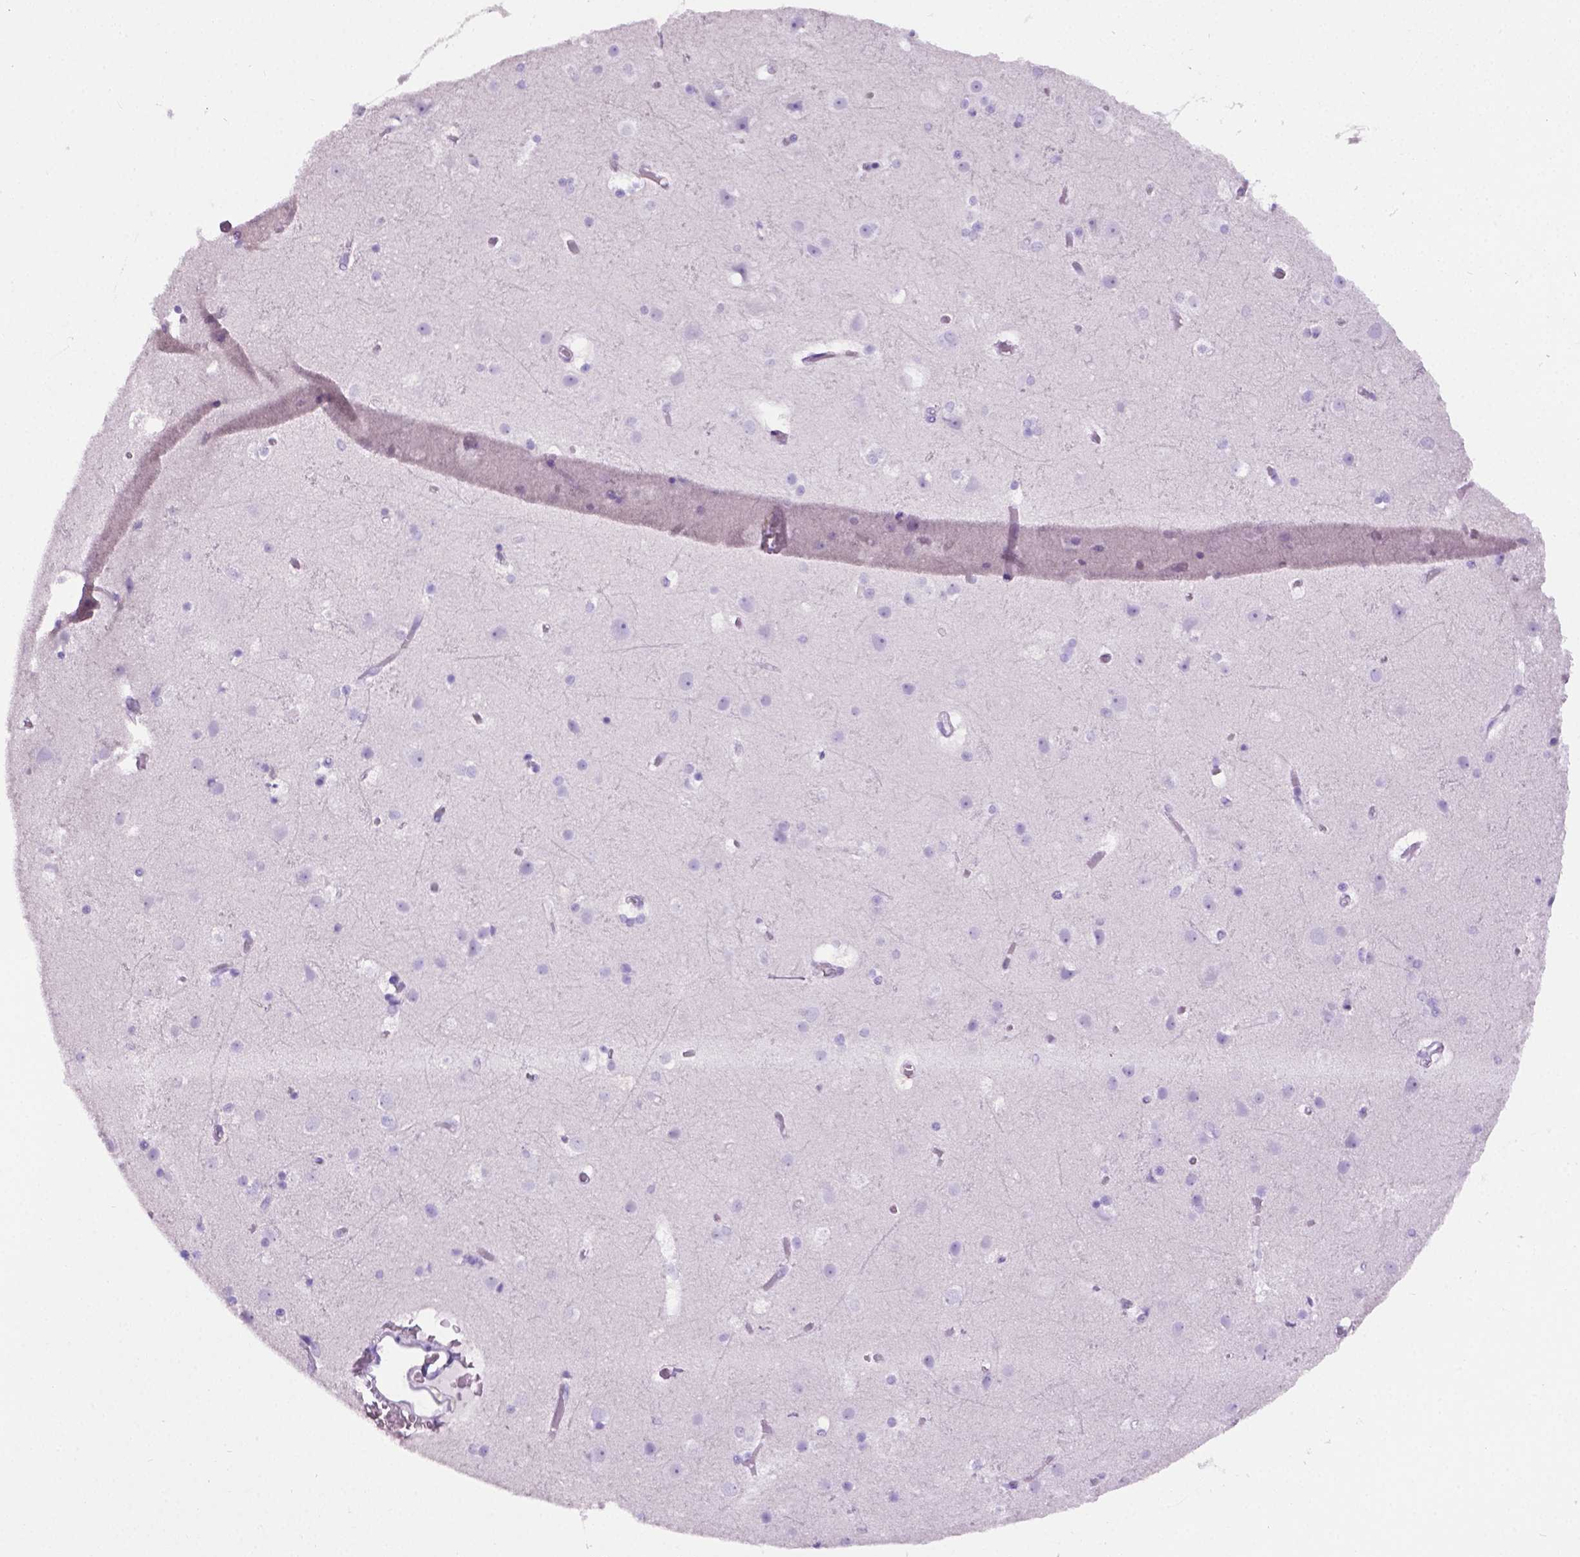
{"staining": {"intensity": "negative", "quantity": "none", "location": "none"}, "tissue": "cerebral cortex", "cell_type": "Endothelial cells", "image_type": "normal", "snomed": [{"axis": "morphology", "description": "Normal tissue, NOS"}, {"axis": "topography", "description": "Cerebral cortex"}], "caption": "Human cerebral cortex stained for a protein using IHC reveals no positivity in endothelial cells.", "gene": "LELP1", "patient": {"sex": "female", "age": 52}}